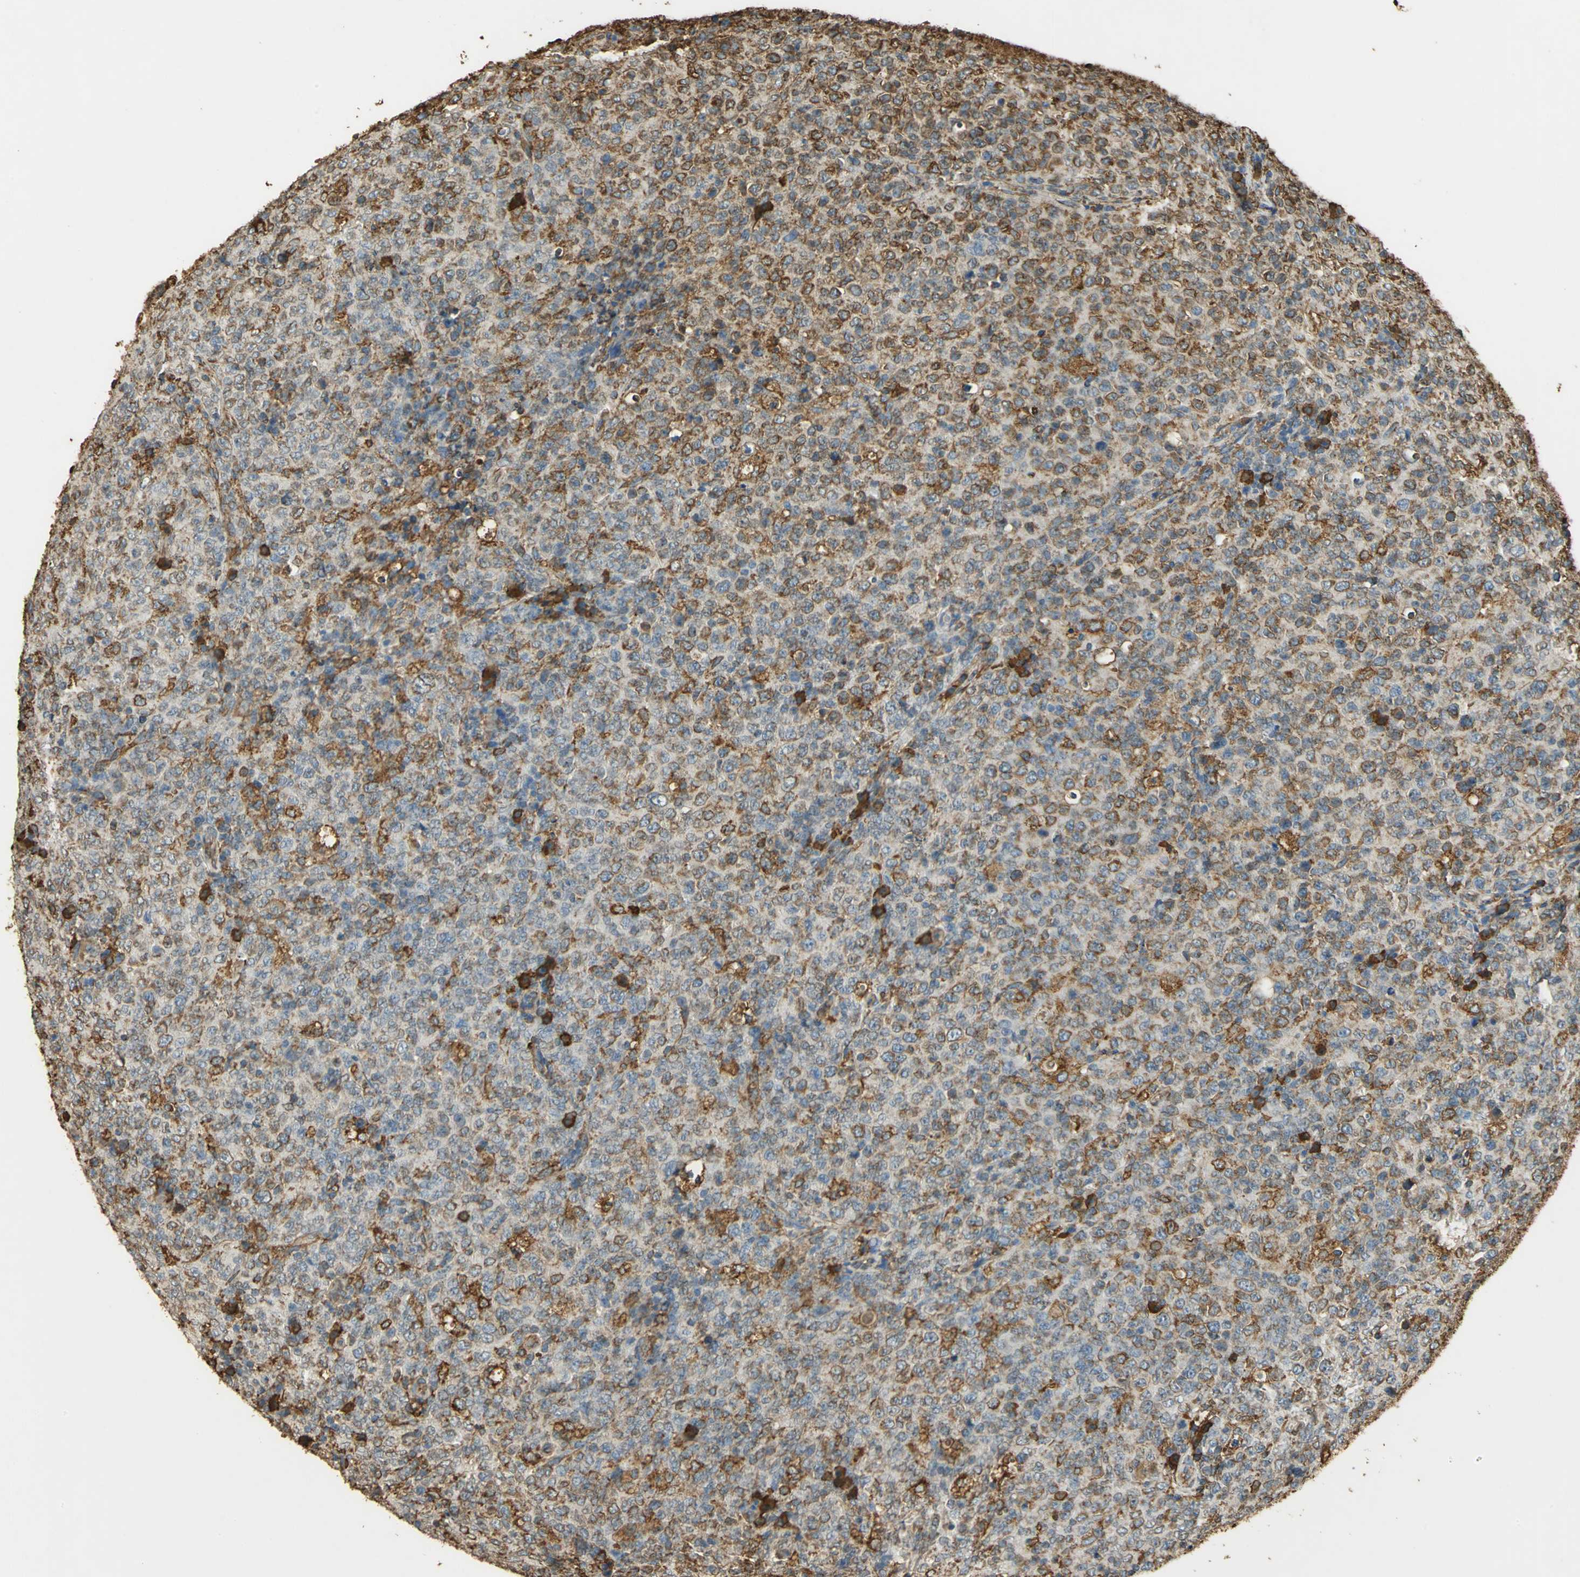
{"staining": {"intensity": "moderate", "quantity": ">75%", "location": "cytoplasmic/membranous"}, "tissue": "lymphoma", "cell_type": "Tumor cells", "image_type": "cancer", "snomed": [{"axis": "morphology", "description": "Malignant lymphoma, non-Hodgkin's type, High grade"}, {"axis": "topography", "description": "Tonsil"}], "caption": "Tumor cells display moderate cytoplasmic/membranous expression in about >75% of cells in lymphoma. The staining is performed using DAB (3,3'-diaminobenzidine) brown chromogen to label protein expression. The nuclei are counter-stained blue using hematoxylin.", "gene": "HSP90B1", "patient": {"sex": "female", "age": 36}}